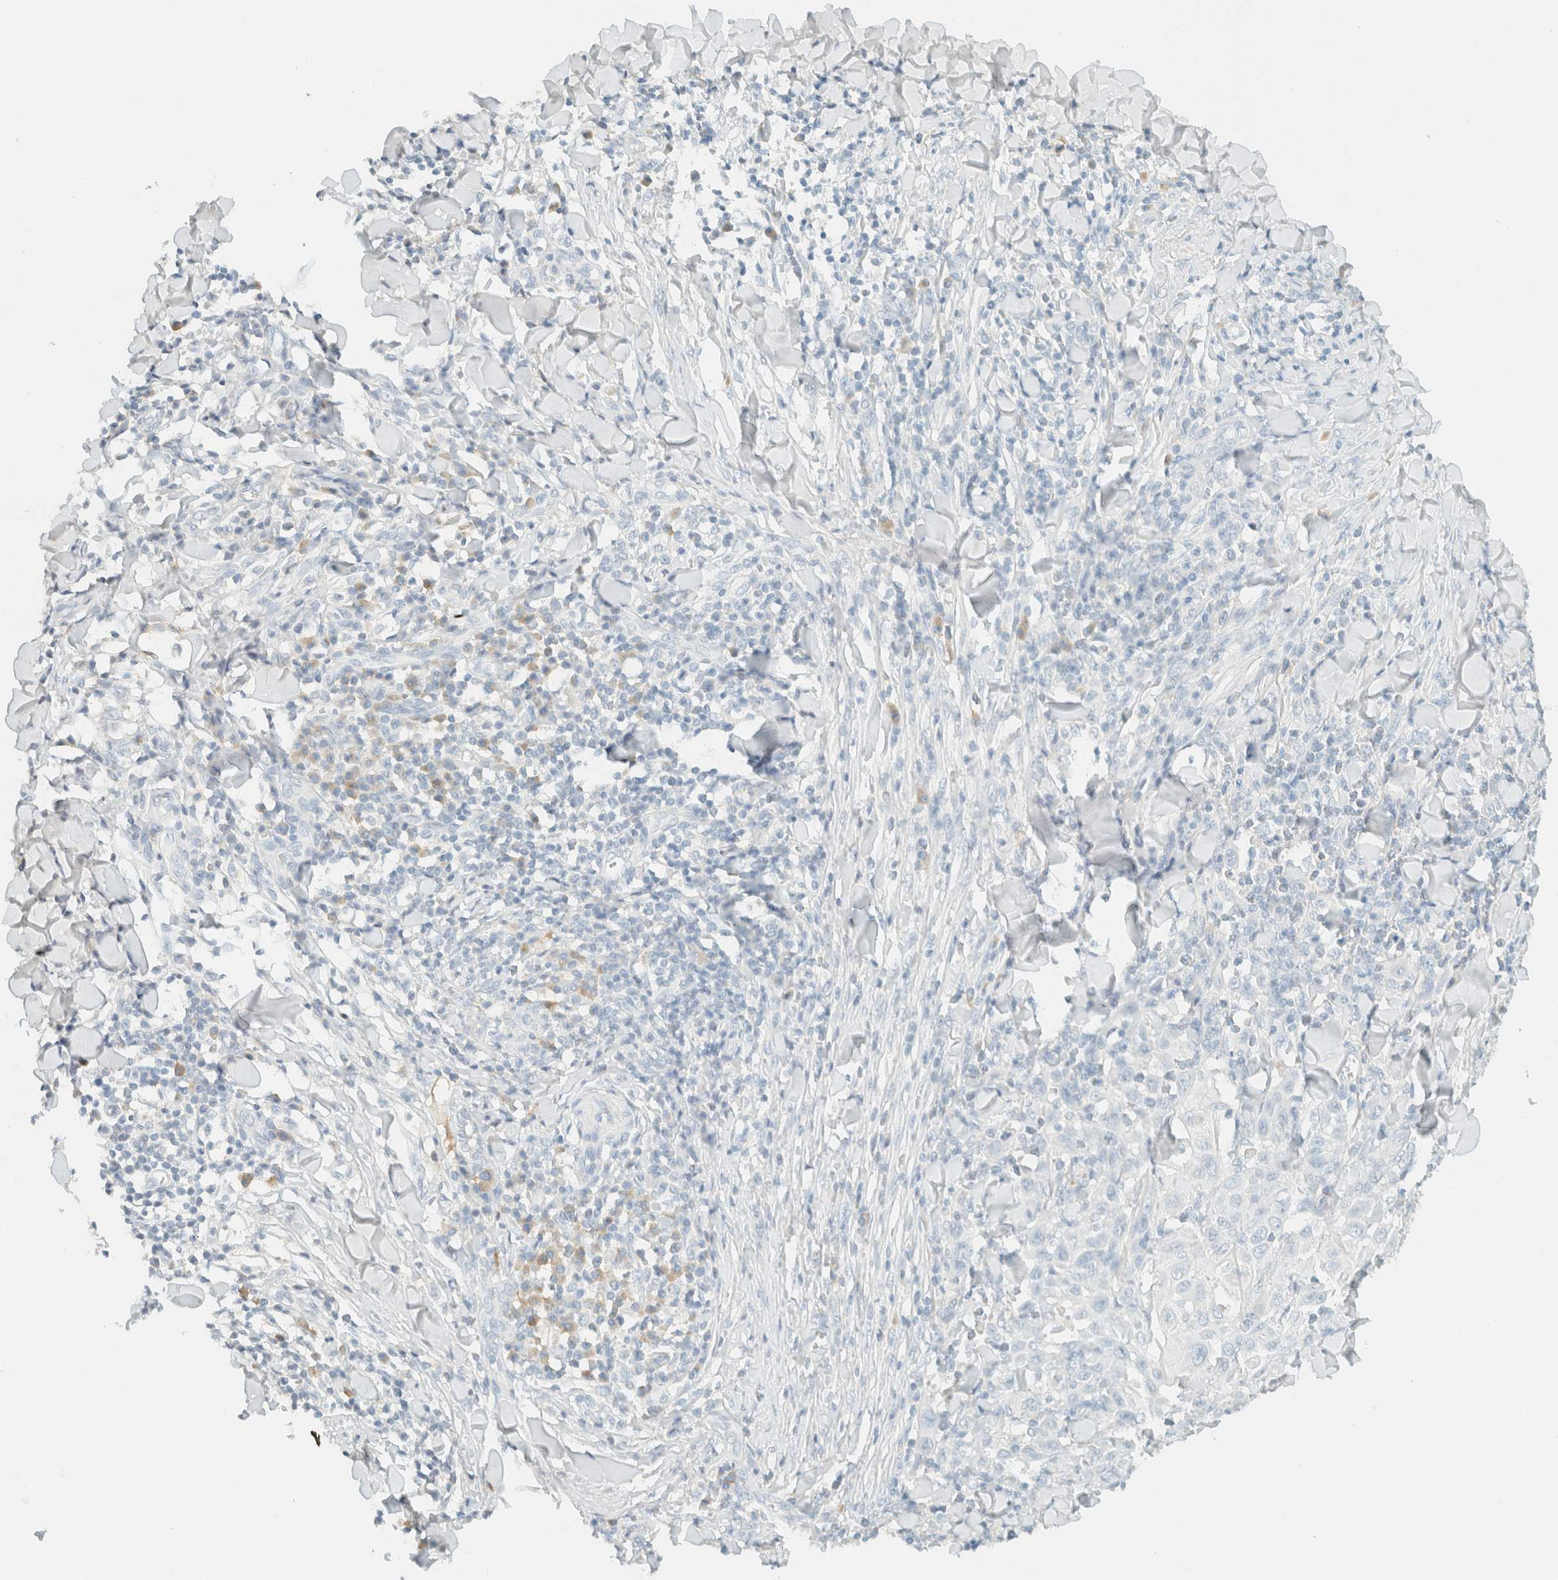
{"staining": {"intensity": "negative", "quantity": "none", "location": "none"}, "tissue": "skin cancer", "cell_type": "Tumor cells", "image_type": "cancer", "snomed": [{"axis": "morphology", "description": "Squamous cell carcinoma, NOS"}, {"axis": "topography", "description": "Skin"}], "caption": "This is an IHC micrograph of human skin cancer (squamous cell carcinoma). There is no positivity in tumor cells.", "gene": "GPA33", "patient": {"sex": "male", "age": 24}}